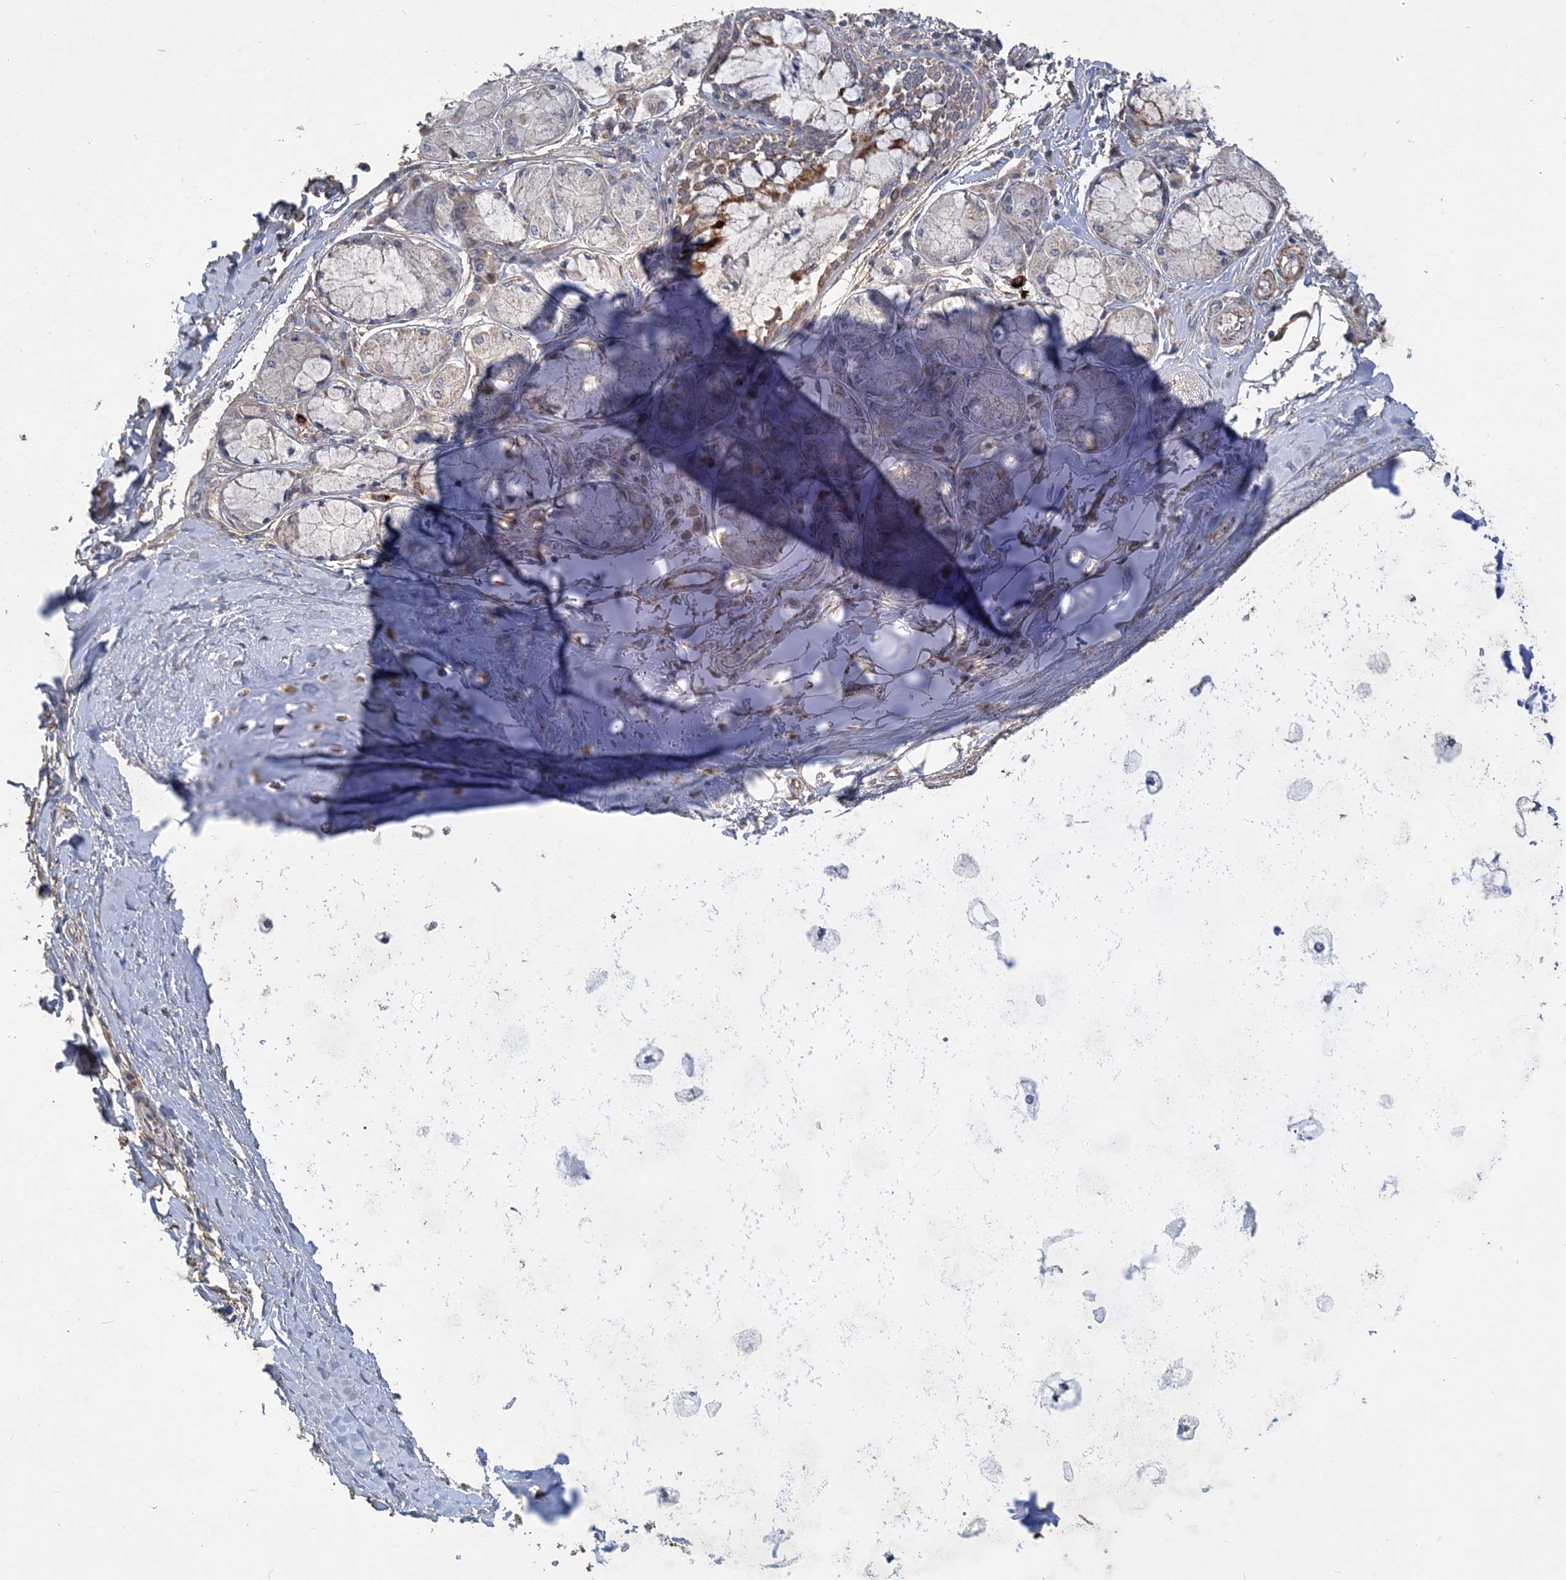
{"staining": {"intensity": "negative", "quantity": "none", "location": "none"}, "tissue": "adipose tissue", "cell_type": "Adipocytes", "image_type": "normal", "snomed": [{"axis": "morphology", "description": "Normal tissue, NOS"}, {"axis": "topography", "description": "Cartilage tissue"}, {"axis": "topography", "description": "Bronchus"}, {"axis": "topography", "description": "Lung"}, {"axis": "topography", "description": "Peripheral nerve tissue"}], "caption": "The micrograph reveals no staining of adipocytes in normal adipose tissue. (DAB immunohistochemistry visualized using brightfield microscopy, high magnification).", "gene": "FEZ2", "patient": {"sex": "female", "age": 49}}